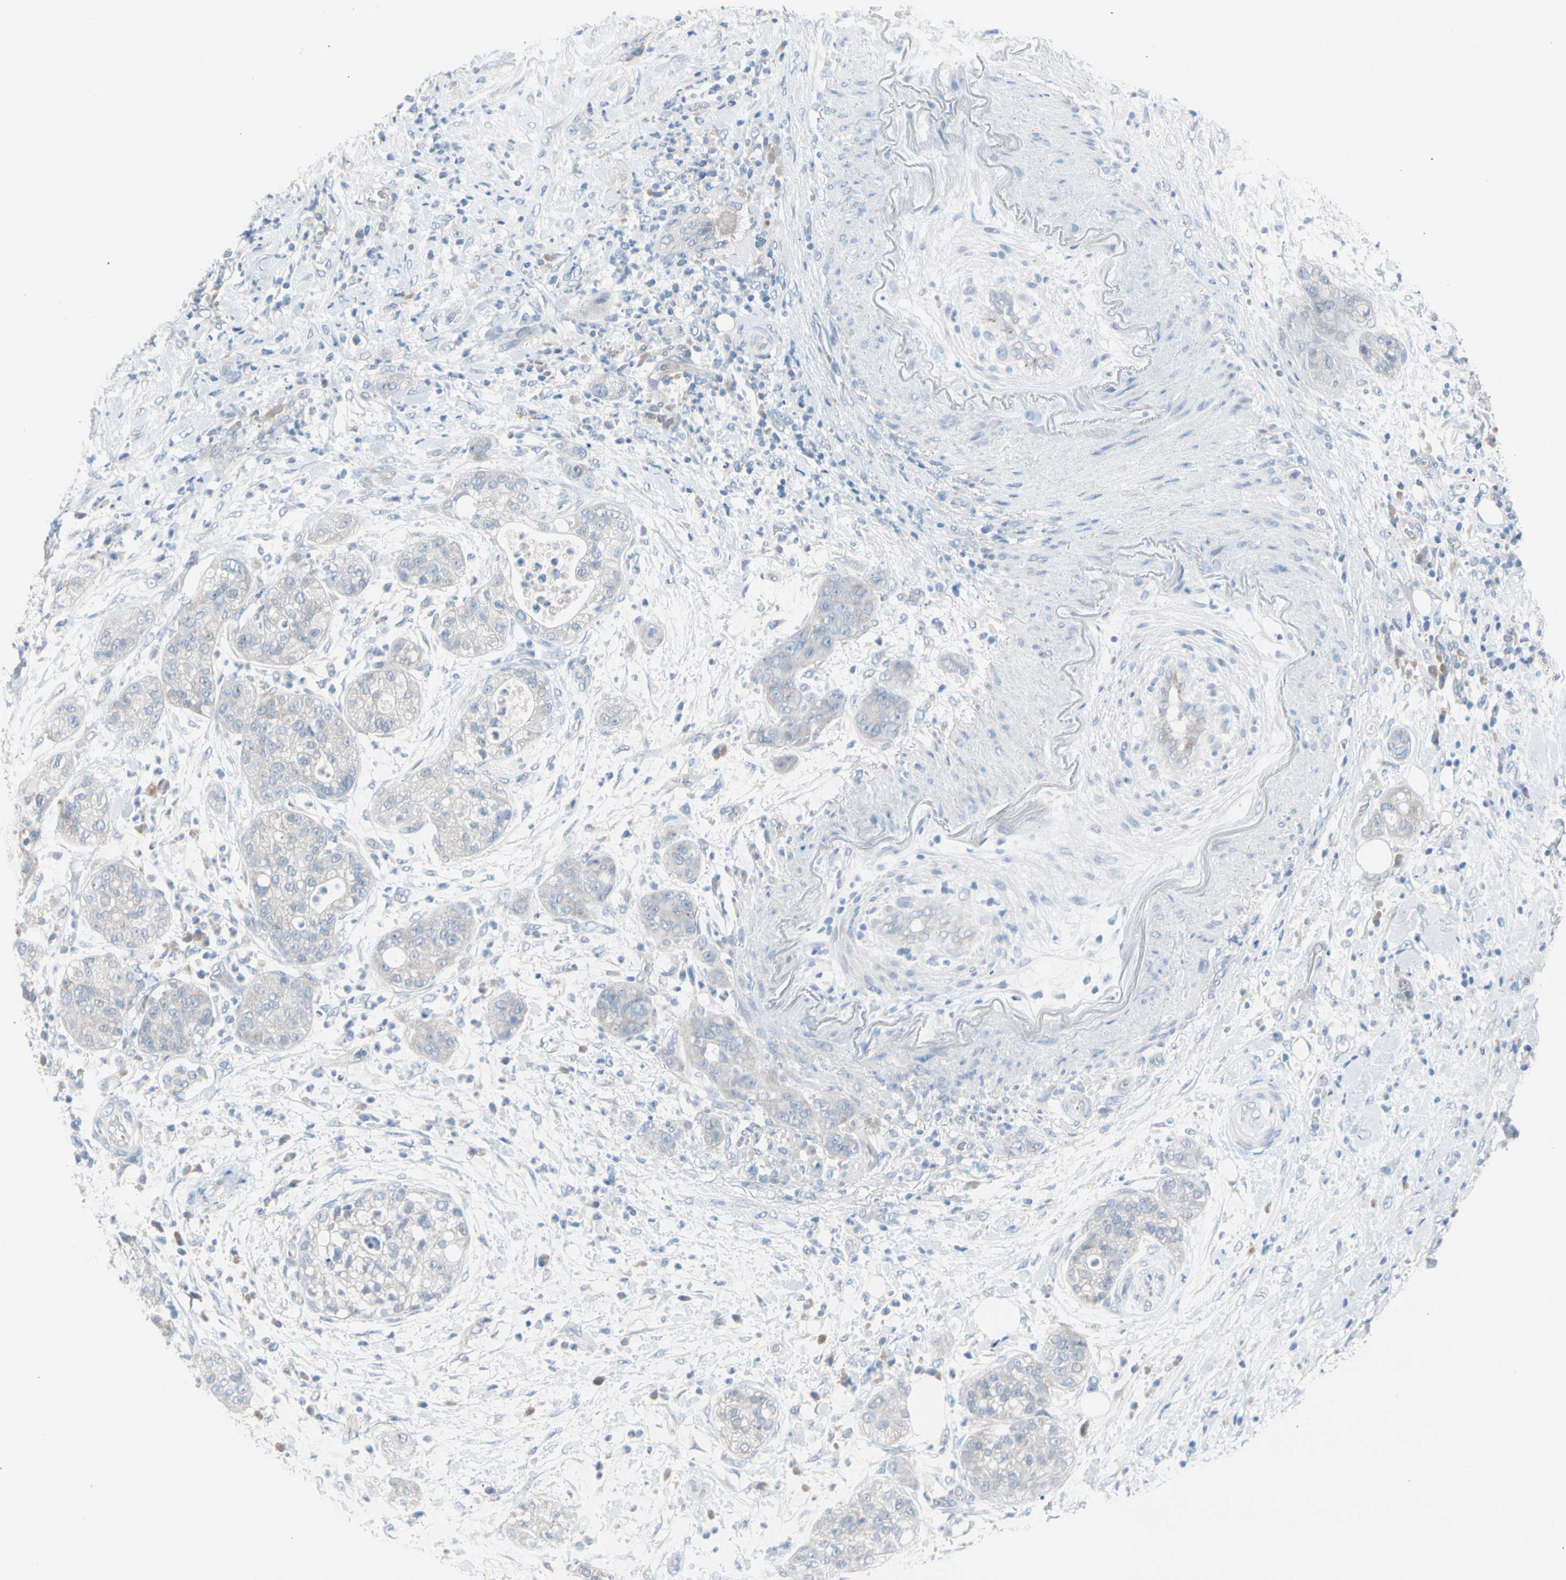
{"staining": {"intensity": "negative", "quantity": "none", "location": "none"}, "tissue": "pancreatic cancer", "cell_type": "Tumor cells", "image_type": "cancer", "snomed": [{"axis": "morphology", "description": "Adenocarcinoma, NOS"}, {"axis": "topography", "description": "Pancreas"}], "caption": "High magnification brightfield microscopy of adenocarcinoma (pancreatic) stained with DAB (3,3'-diaminobenzidine) (brown) and counterstained with hematoxylin (blue): tumor cells show no significant positivity. (Stains: DAB immunohistochemistry with hematoxylin counter stain, Microscopy: brightfield microscopy at high magnification).", "gene": "CASQ1", "patient": {"sex": "female", "age": 78}}